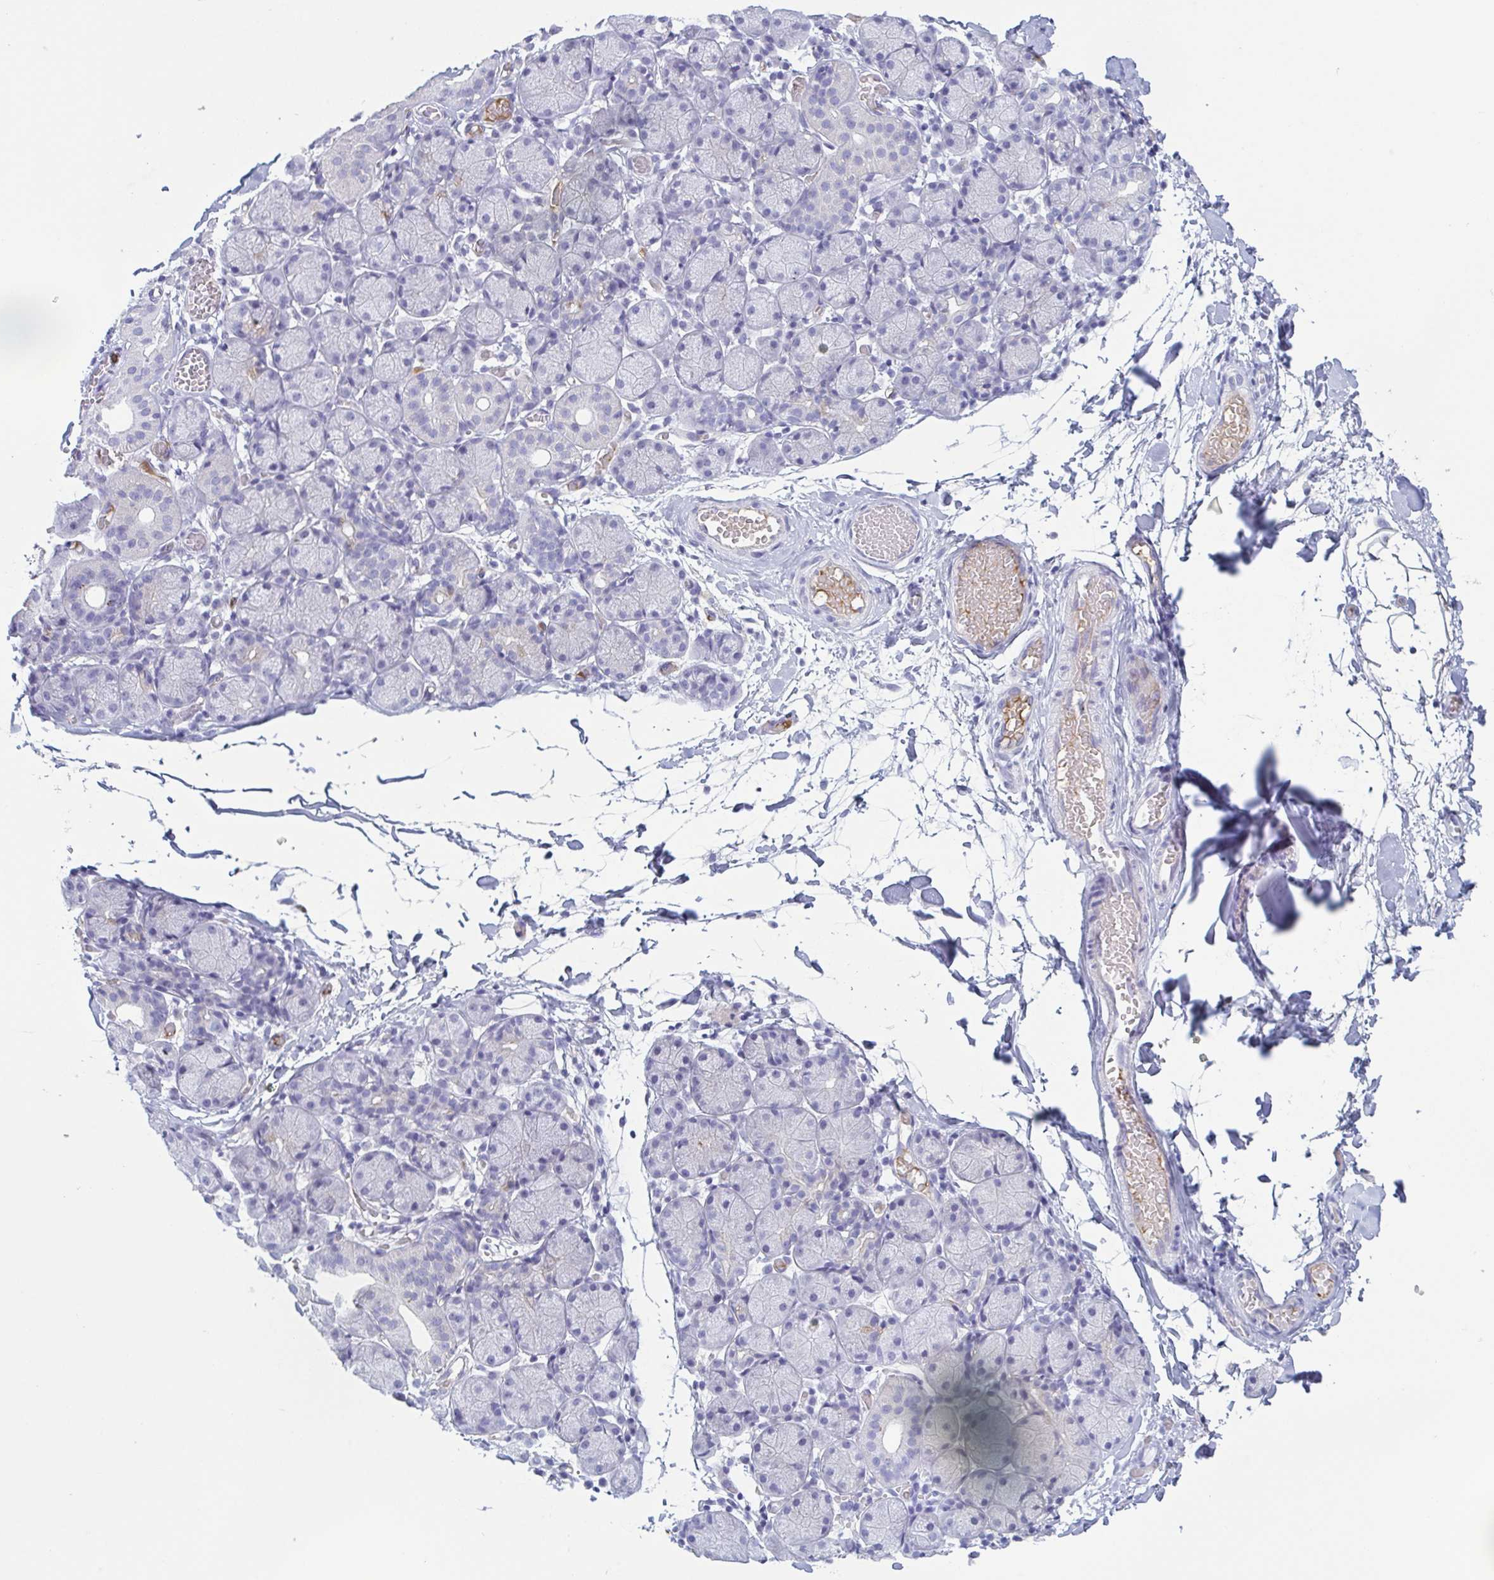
{"staining": {"intensity": "negative", "quantity": "none", "location": "none"}, "tissue": "salivary gland", "cell_type": "Glandular cells", "image_type": "normal", "snomed": [{"axis": "morphology", "description": "Normal tissue, NOS"}, {"axis": "topography", "description": "Salivary gland"}], "caption": "Immunohistochemistry (IHC) of normal salivary gland displays no staining in glandular cells. Nuclei are stained in blue.", "gene": "LDLRAD1", "patient": {"sex": "female", "age": 24}}